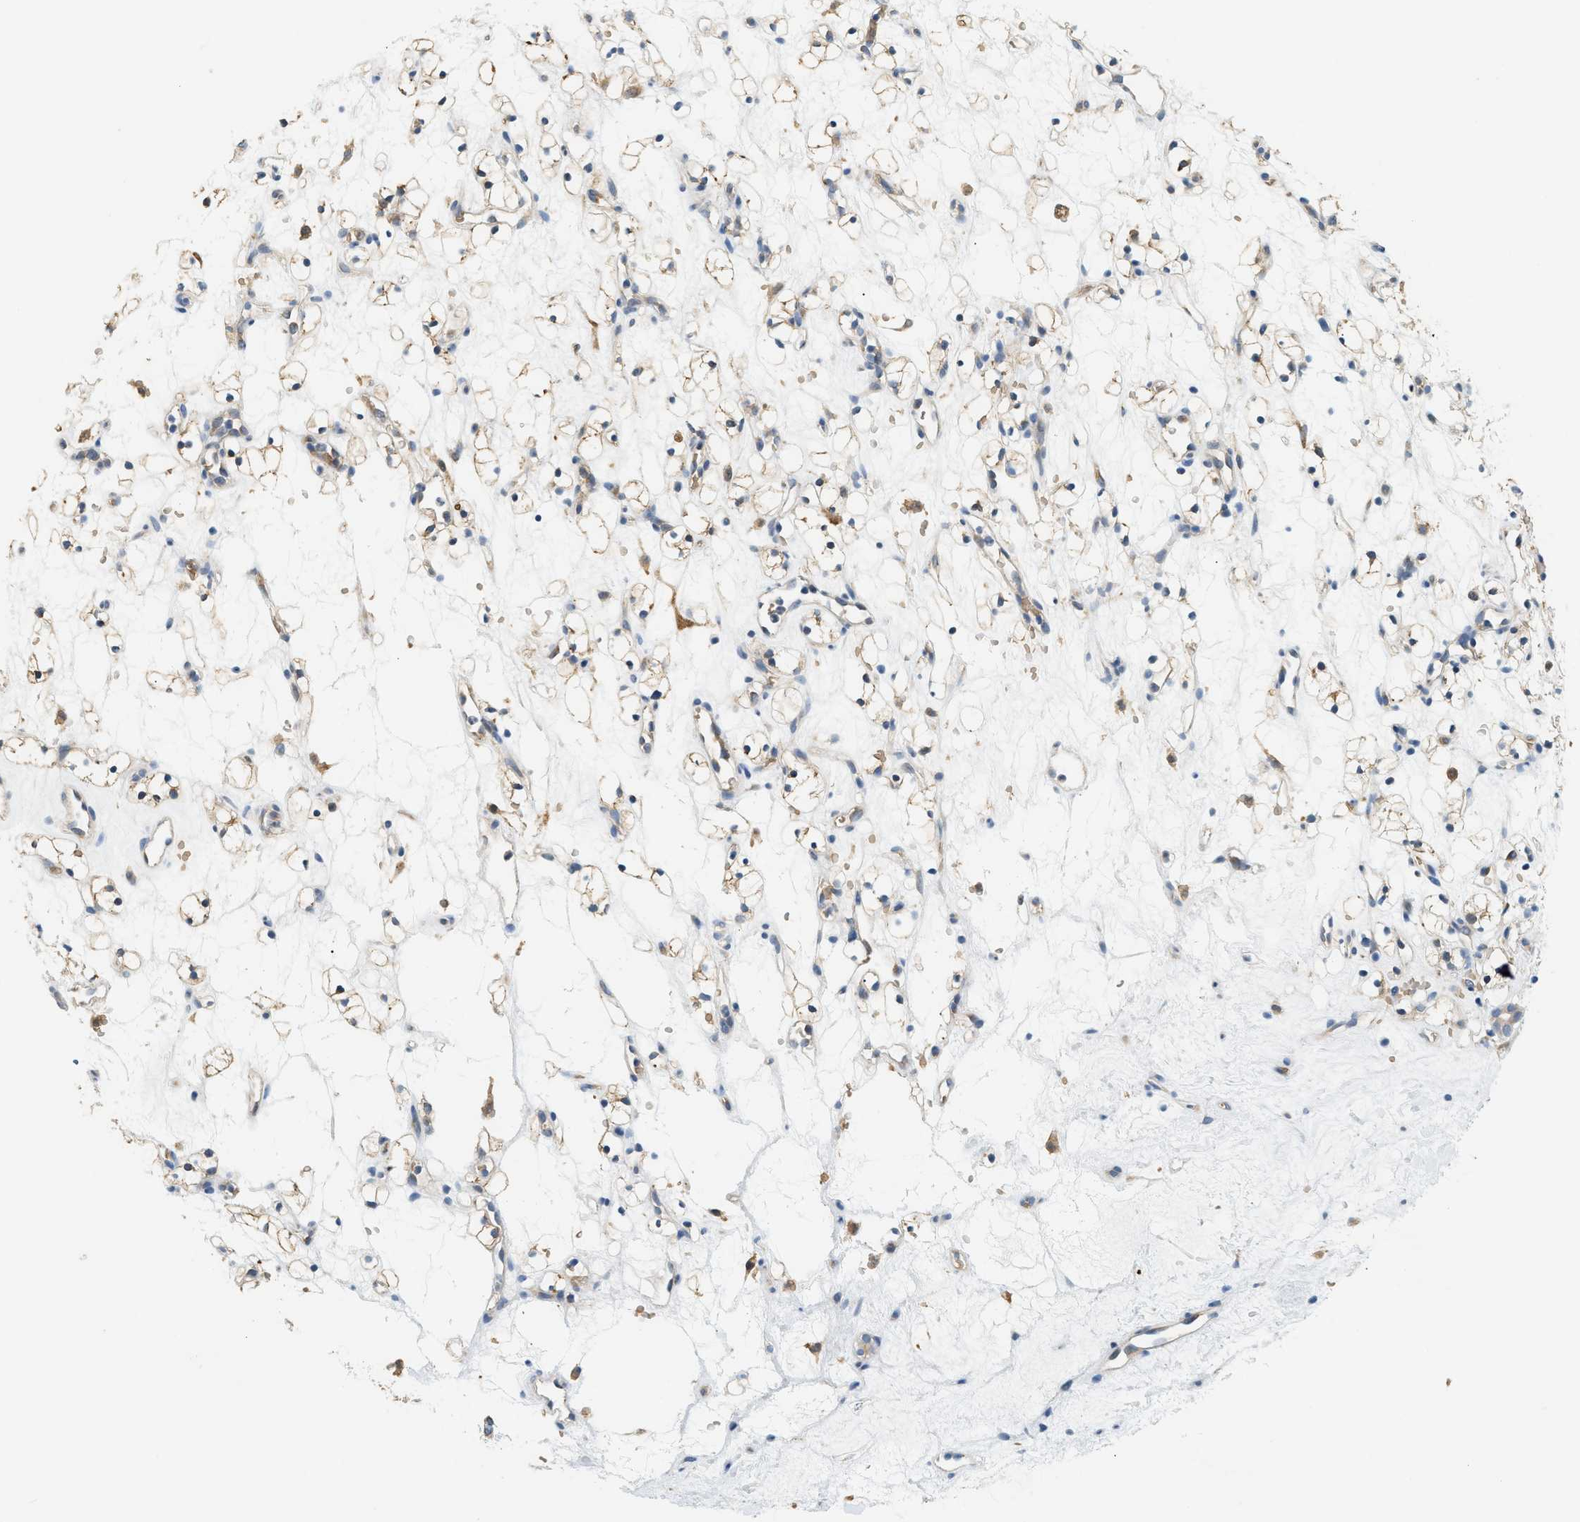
{"staining": {"intensity": "weak", "quantity": "25%-75%", "location": "cytoplasmic/membranous"}, "tissue": "renal cancer", "cell_type": "Tumor cells", "image_type": "cancer", "snomed": [{"axis": "morphology", "description": "Adenocarcinoma, NOS"}, {"axis": "topography", "description": "Kidney"}], "caption": "A micrograph of renal adenocarcinoma stained for a protein displays weak cytoplasmic/membranous brown staining in tumor cells.", "gene": "CYTH2", "patient": {"sex": "female", "age": 60}}